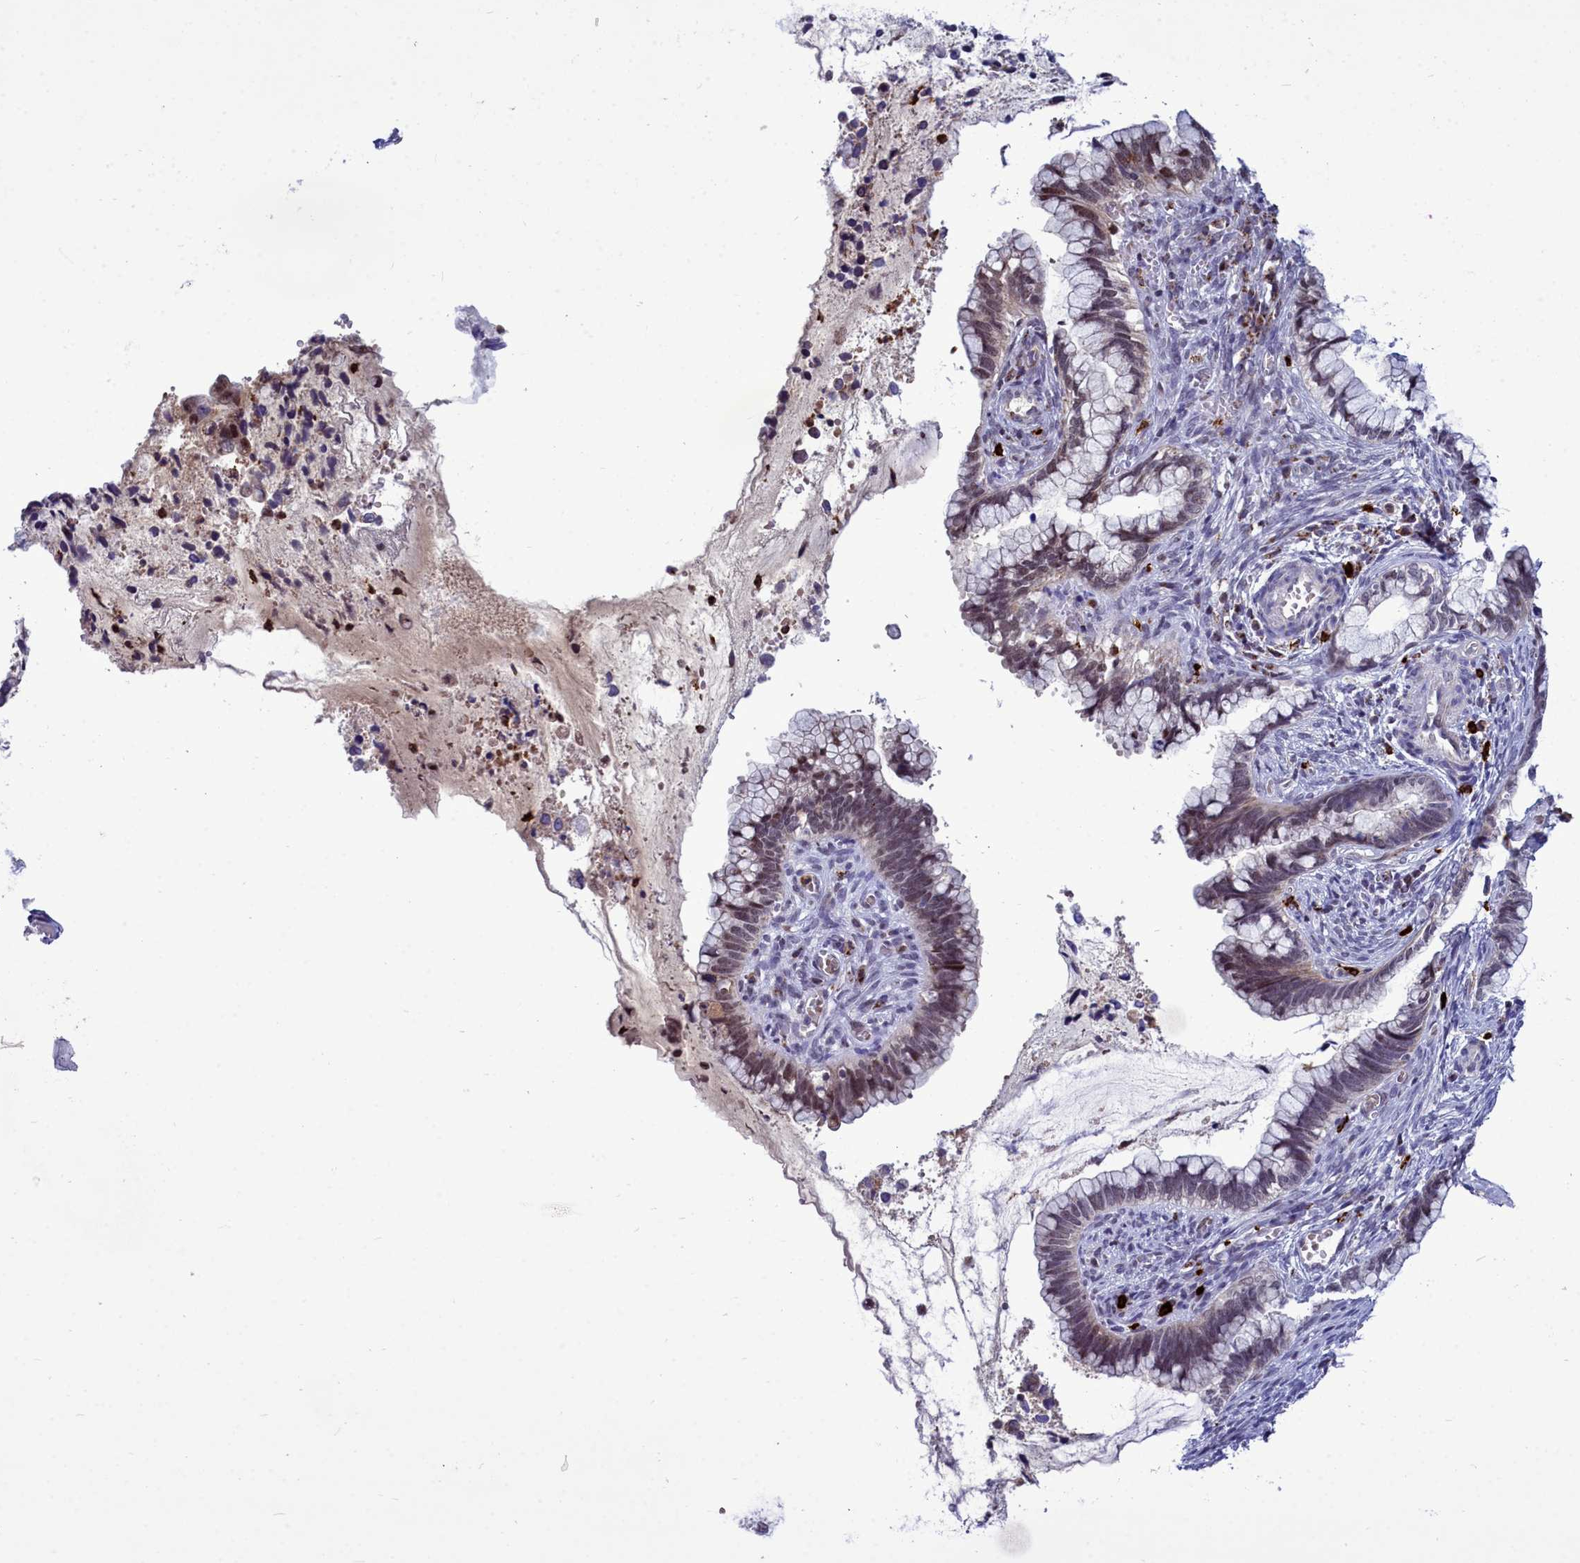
{"staining": {"intensity": "moderate", "quantity": "25%-75%", "location": "nuclear"}, "tissue": "cervical cancer", "cell_type": "Tumor cells", "image_type": "cancer", "snomed": [{"axis": "morphology", "description": "Adenocarcinoma, NOS"}, {"axis": "topography", "description": "Cervix"}], "caption": "Approximately 25%-75% of tumor cells in human cervical adenocarcinoma reveal moderate nuclear protein positivity as visualized by brown immunohistochemical staining.", "gene": "POM121L2", "patient": {"sex": "female", "age": 44}}